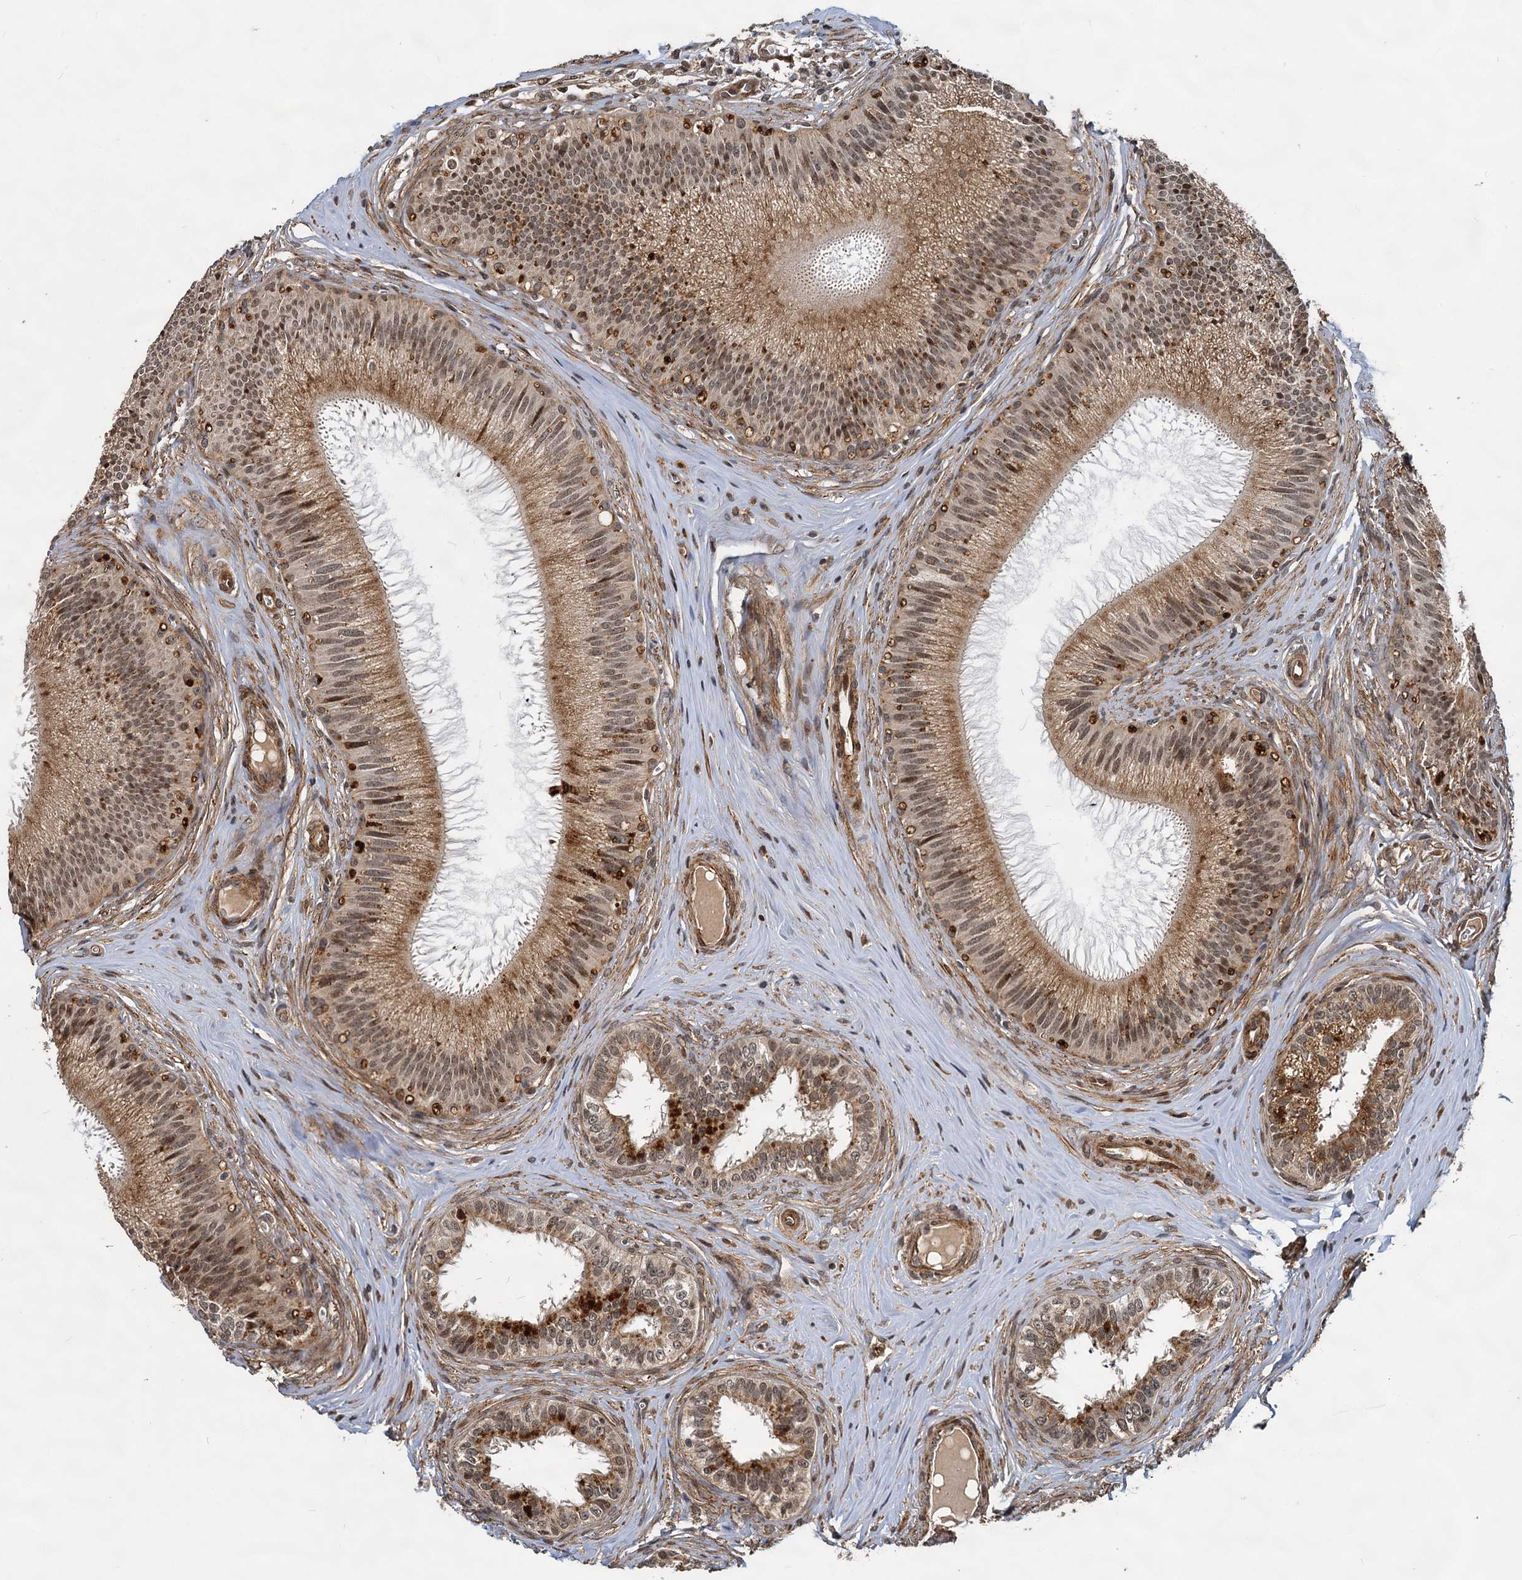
{"staining": {"intensity": "moderate", "quantity": "25%-75%", "location": "cytoplasmic/membranous,nuclear"}, "tissue": "epididymis", "cell_type": "Glandular cells", "image_type": "normal", "snomed": [{"axis": "morphology", "description": "Normal tissue, NOS"}, {"axis": "topography", "description": "Epididymis"}], "caption": "This histopathology image reveals immunohistochemistry staining of normal human epididymis, with medium moderate cytoplasmic/membranous,nuclear positivity in approximately 25%-75% of glandular cells.", "gene": "TRIM23", "patient": {"sex": "male", "age": 46}}